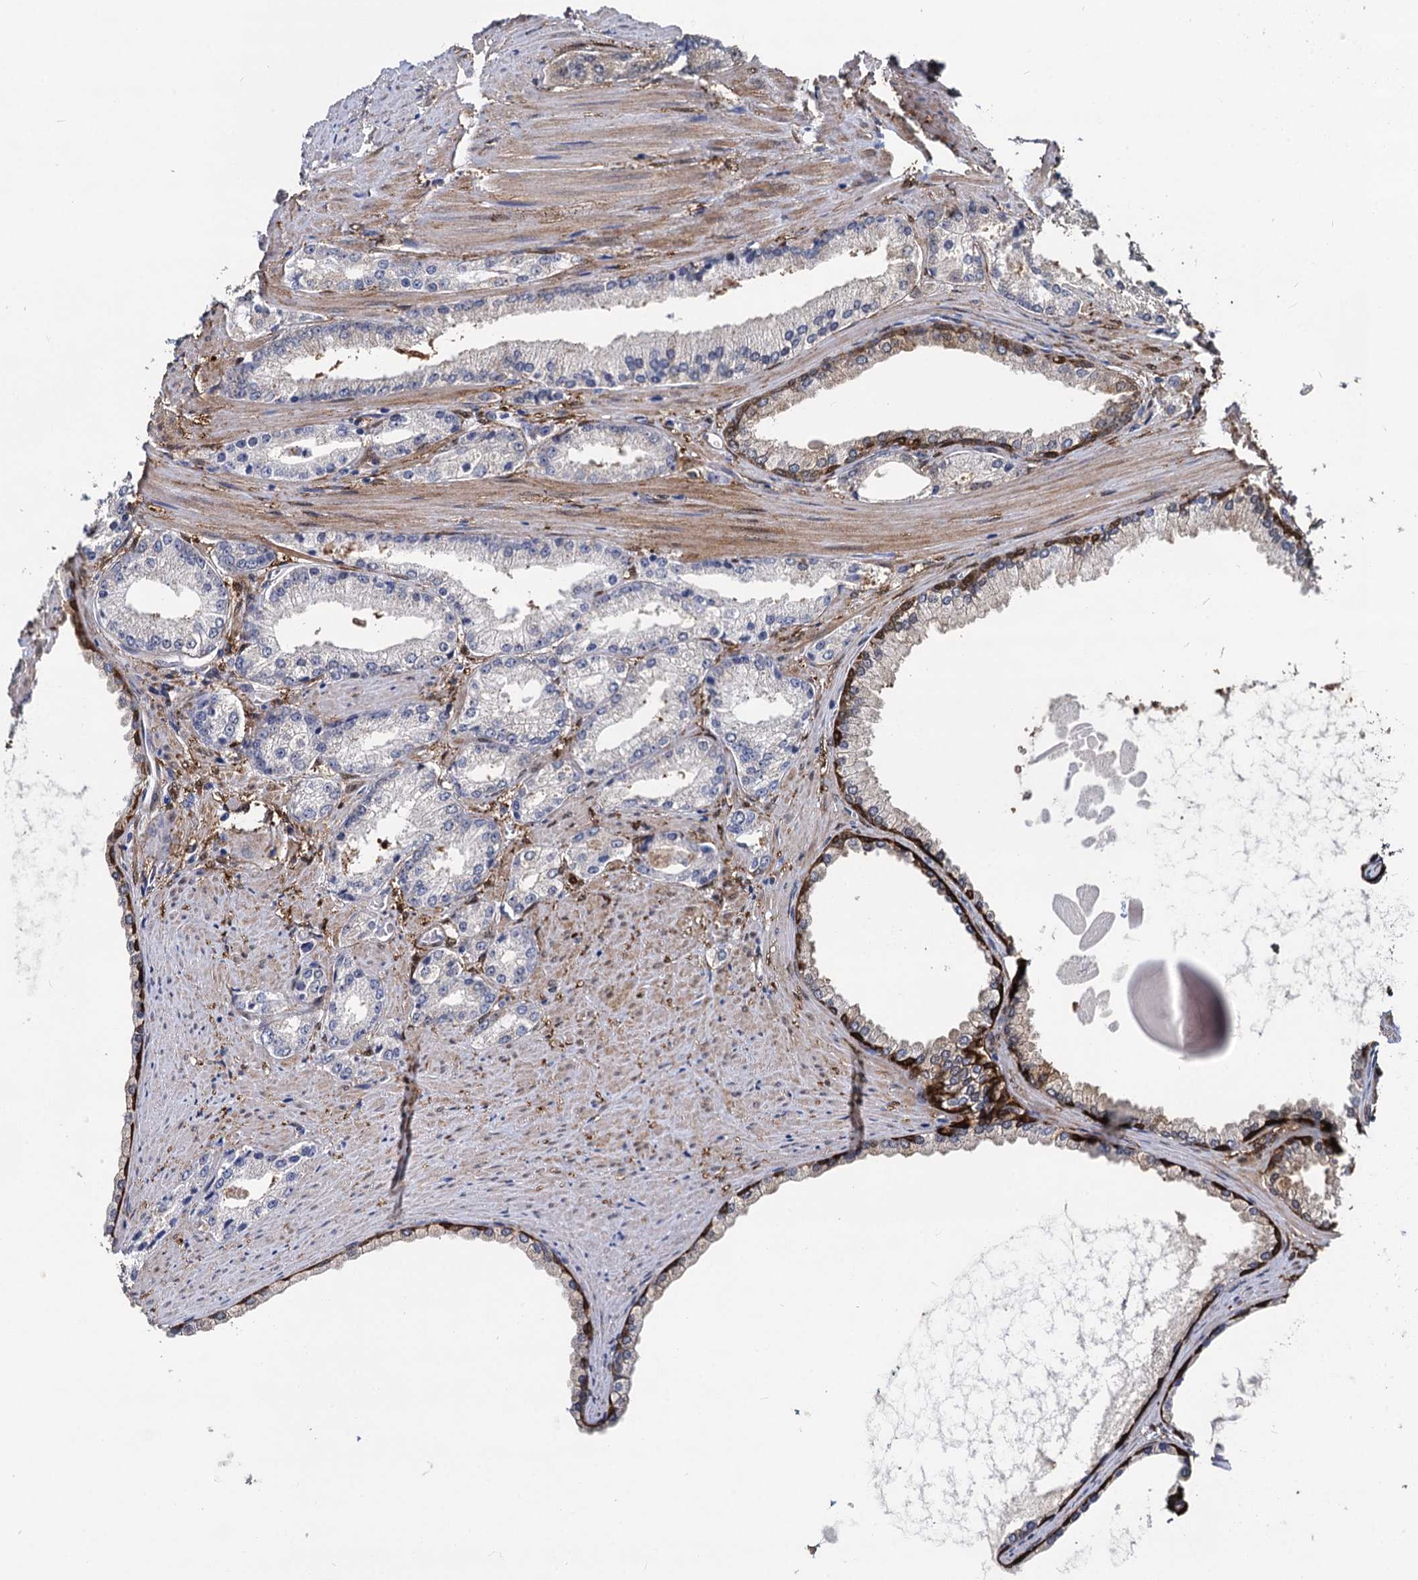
{"staining": {"intensity": "negative", "quantity": "none", "location": "none"}, "tissue": "prostate cancer", "cell_type": "Tumor cells", "image_type": "cancer", "snomed": [{"axis": "morphology", "description": "Adenocarcinoma, High grade"}, {"axis": "topography", "description": "Prostate"}], "caption": "Tumor cells show no significant protein expression in prostate cancer (adenocarcinoma (high-grade)).", "gene": "GSTM3", "patient": {"sex": "male", "age": 66}}